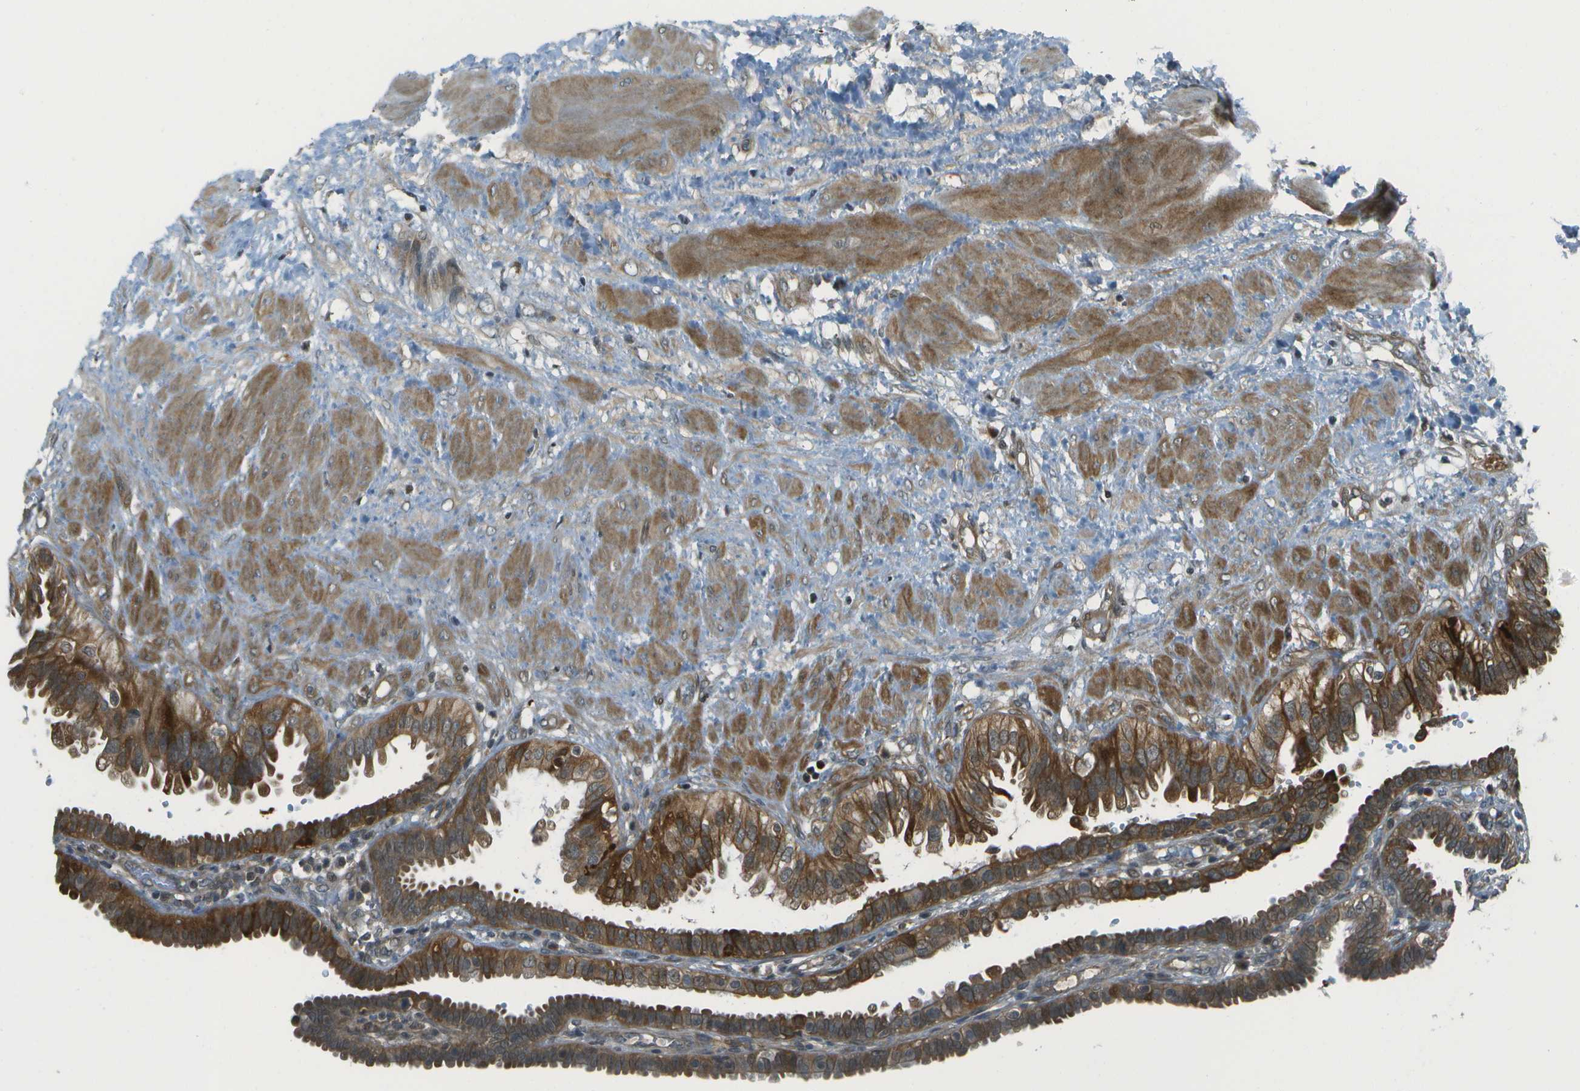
{"staining": {"intensity": "moderate", "quantity": ">75%", "location": "cytoplasmic/membranous"}, "tissue": "fallopian tube", "cell_type": "Glandular cells", "image_type": "normal", "snomed": [{"axis": "morphology", "description": "Normal tissue, NOS"}, {"axis": "topography", "description": "Fallopian tube"}, {"axis": "topography", "description": "Placenta"}], "caption": "A histopathology image of human fallopian tube stained for a protein demonstrates moderate cytoplasmic/membranous brown staining in glandular cells.", "gene": "TMEM19", "patient": {"sex": "female", "age": 34}}